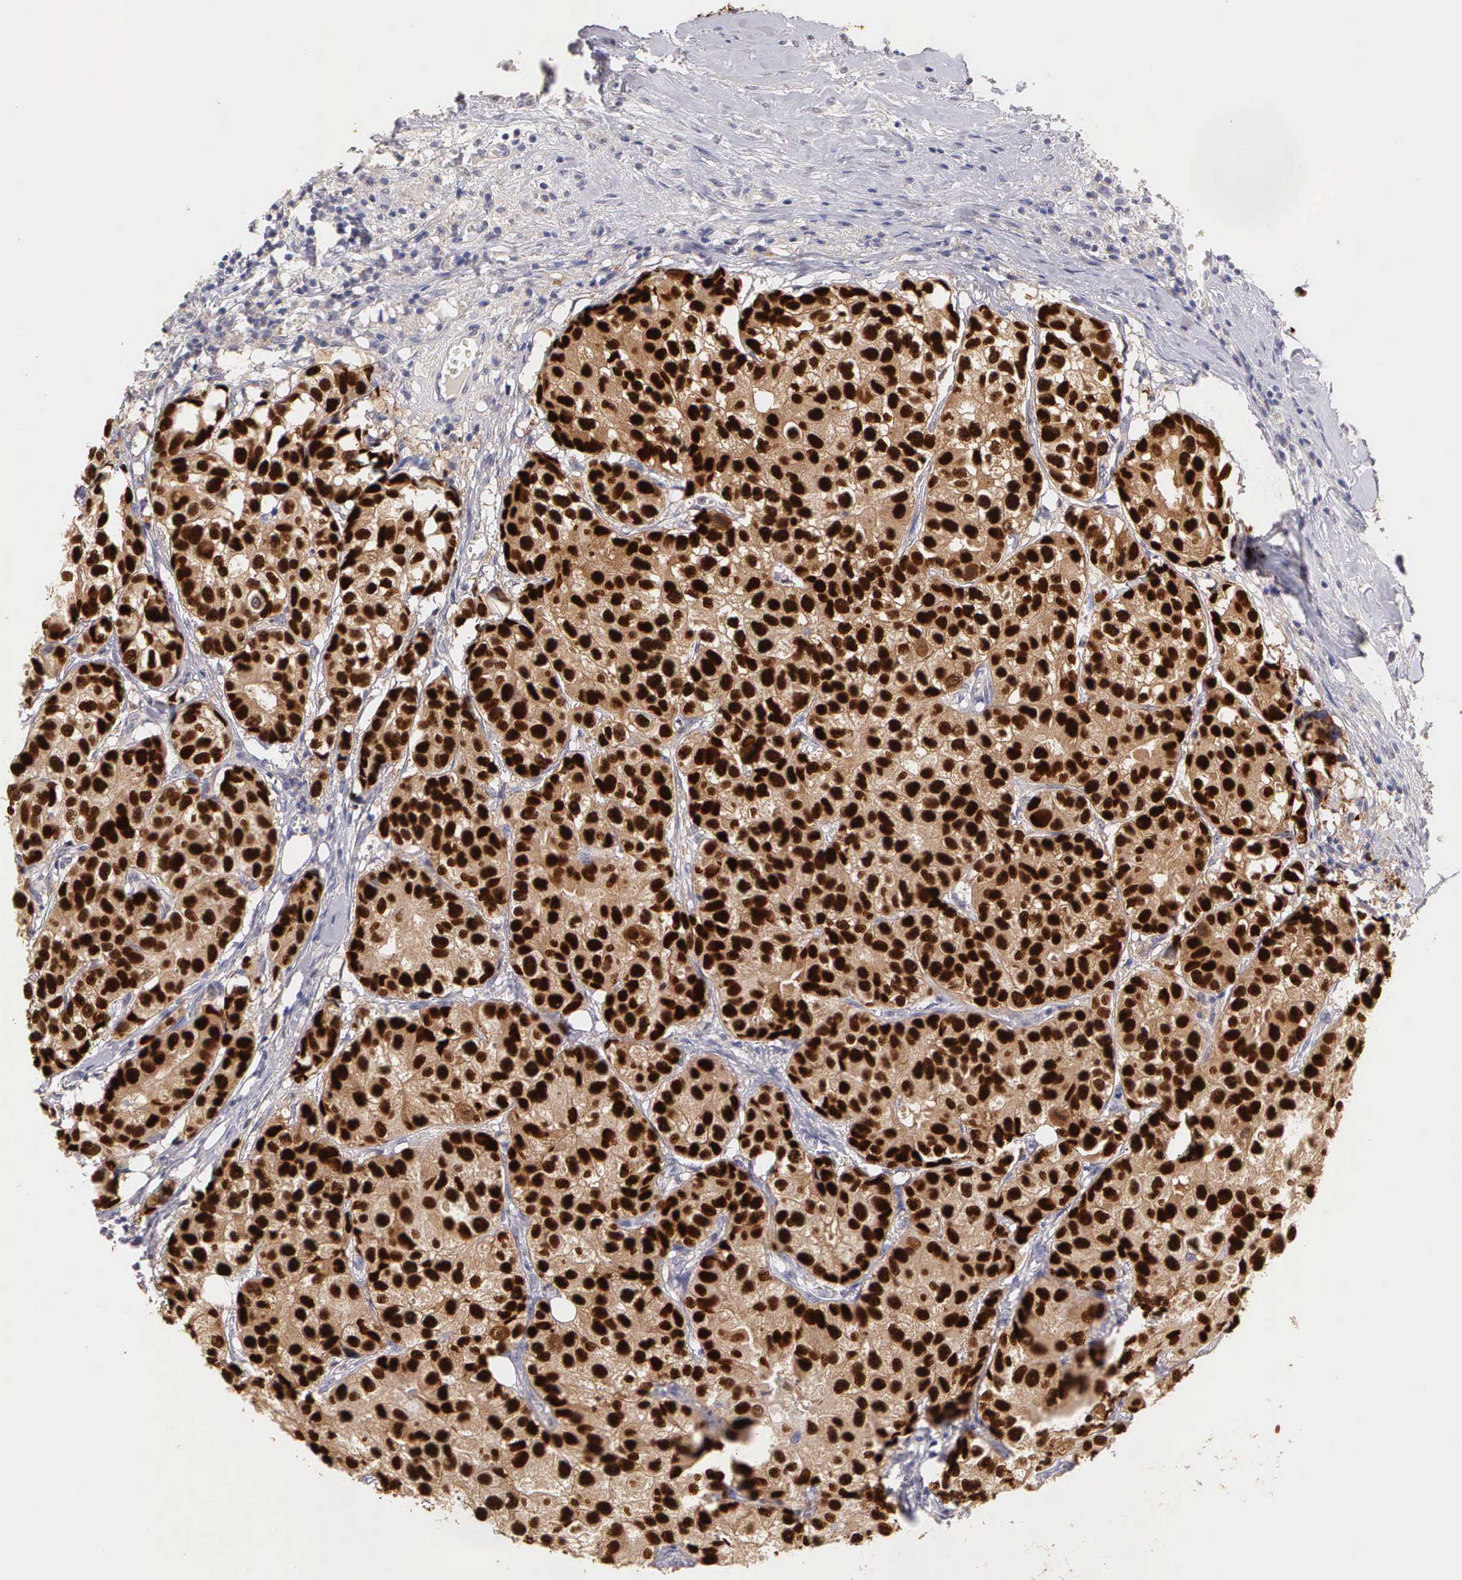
{"staining": {"intensity": "strong", "quantity": ">75%", "location": "cytoplasmic/membranous,nuclear"}, "tissue": "breast cancer", "cell_type": "Tumor cells", "image_type": "cancer", "snomed": [{"axis": "morphology", "description": "Duct carcinoma"}, {"axis": "topography", "description": "Breast"}], "caption": "IHC staining of breast invasive ductal carcinoma, which demonstrates high levels of strong cytoplasmic/membranous and nuclear positivity in approximately >75% of tumor cells indicating strong cytoplasmic/membranous and nuclear protein staining. The staining was performed using DAB (3,3'-diaminobenzidine) (brown) for protein detection and nuclei were counterstained in hematoxylin (blue).", "gene": "ESR1", "patient": {"sex": "female", "age": 68}}